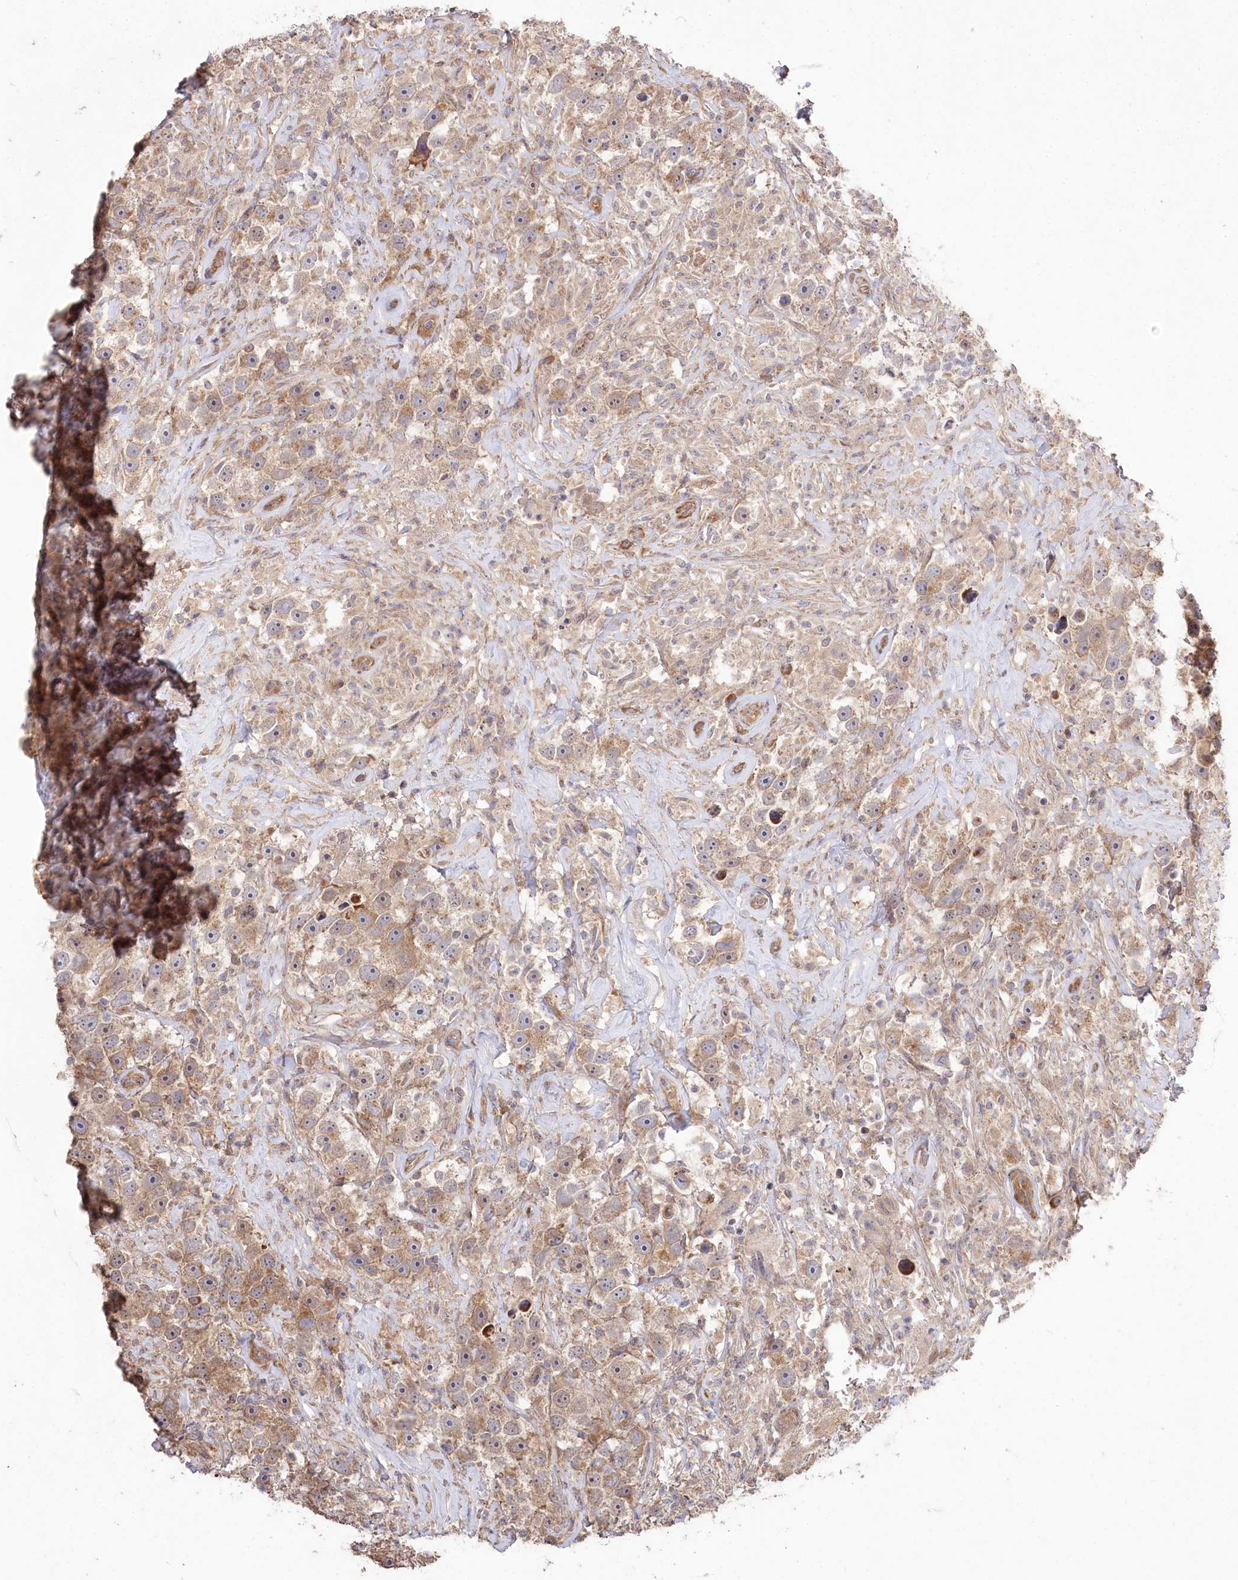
{"staining": {"intensity": "moderate", "quantity": ">75%", "location": "cytoplasmic/membranous"}, "tissue": "testis cancer", "cell_type": "Tumor cells", "image_type": "cancer", "snomed": [{"axis": "morphology", "description": "Seminoma, NOS"}, {"axis": "topography", "description": "Testis"}], "caption": "A high-resolution micrograph shows immunohistochemistry staining of testis cancer (seminoma), which displays moderate cytoplasmic/membranous positivity in about >75% of tumor cells. Ihc stains the protein of interest in brown and the nuclei are stained blue.", "gene": "PRSS53", "patient": {"sex": "male", "age": 49}}